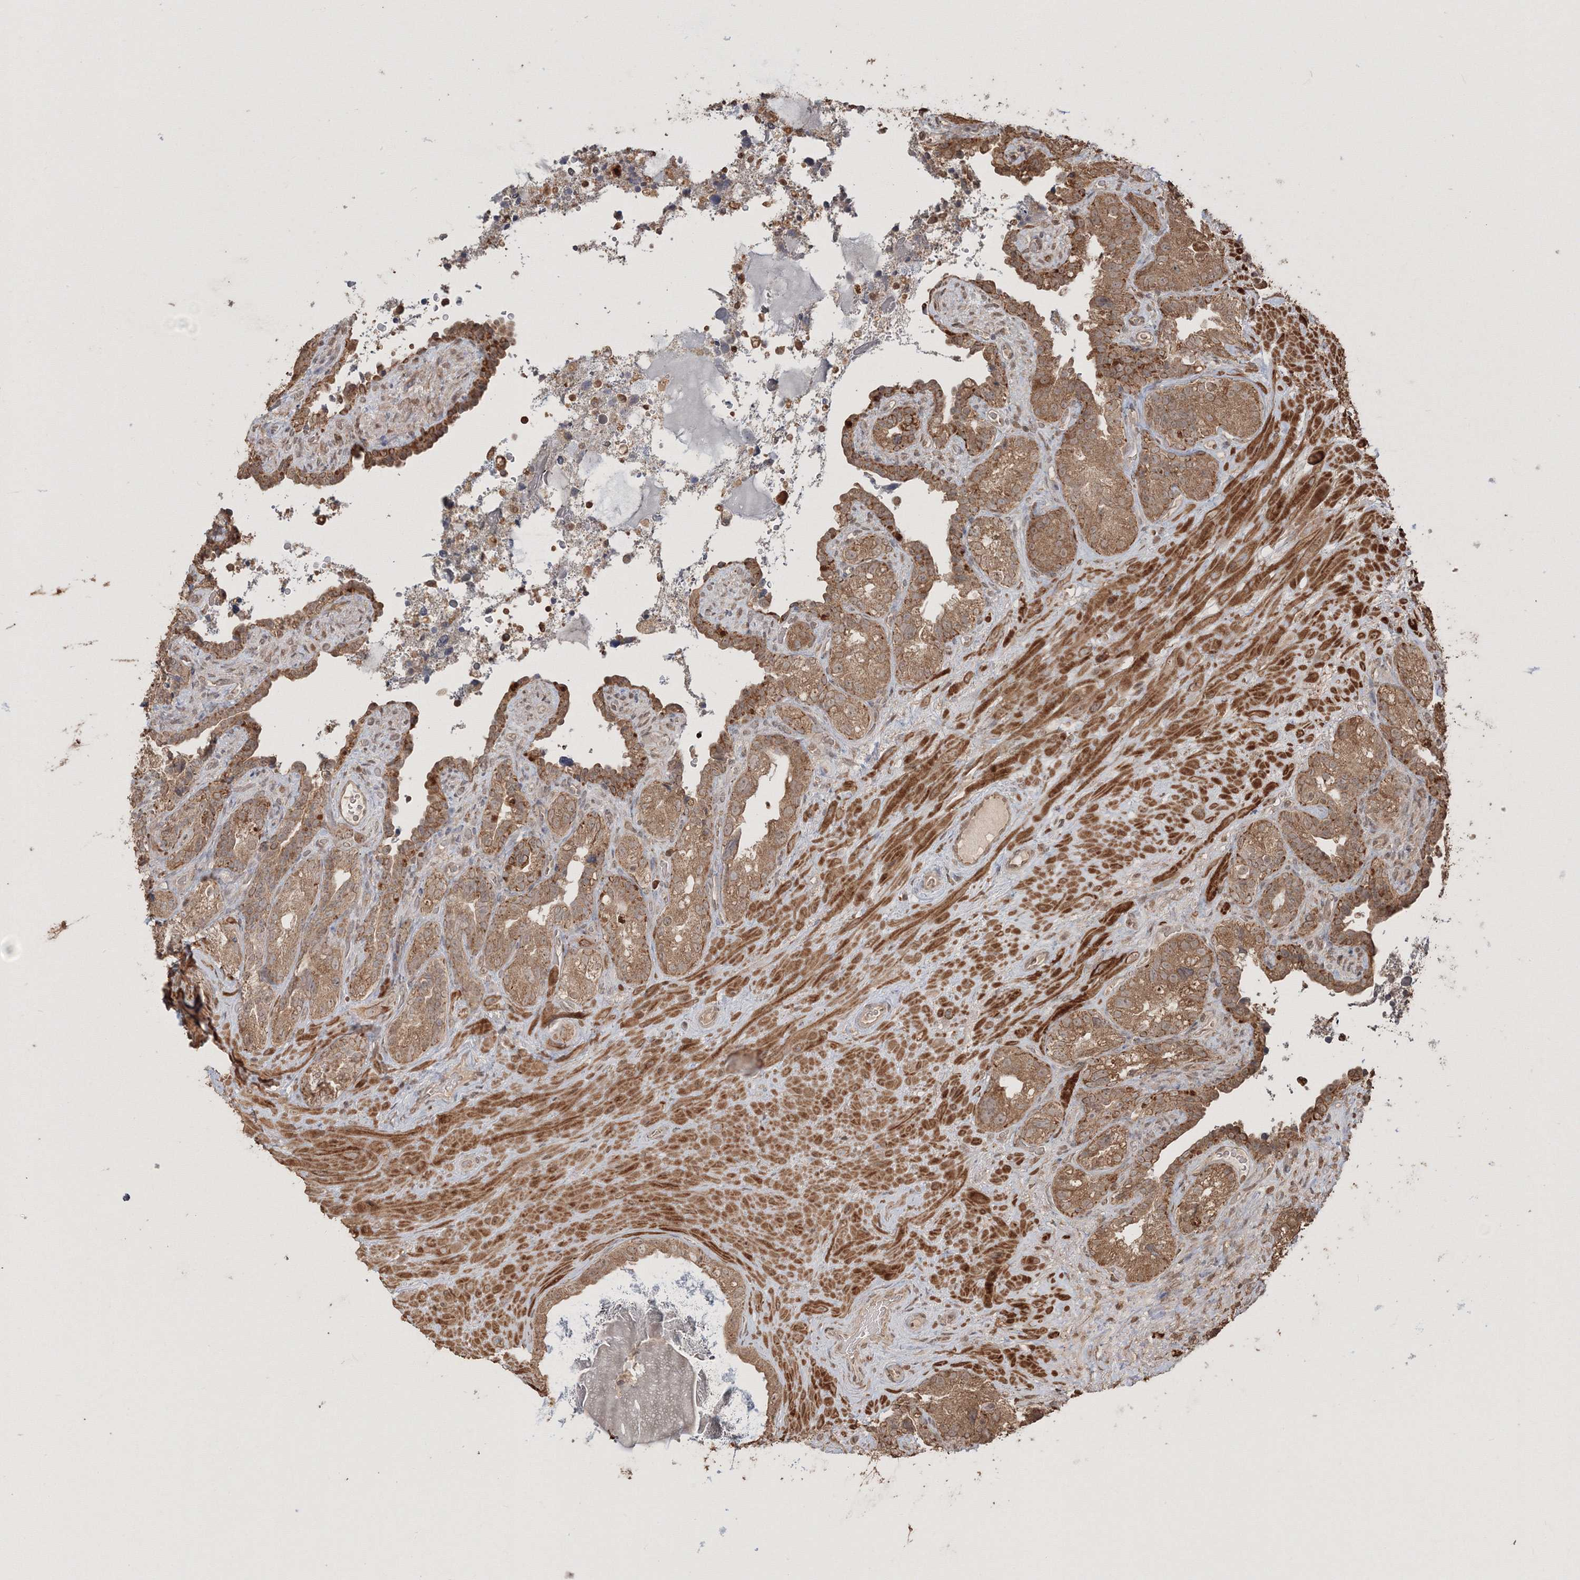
{"staining": {"intensity": "moderate", "quantity": ">75%", "location": "cytoplasmic/membranous"}, "tissue": "seminal vesicle", "cell_type": "Glandular cells", "image_type": "normal", "snomed": [{"axis": "morphology", "description": "Normal tissue, NOS"}, {"axis": "topography", "description": "Seminal veicle"}, {"axis": "topography", "description": "Peripheral nerve tissue"}], "caption": "Human seminal vesicle stained with a brown dye displays moderate cytoplasmic/membranous positive positivity in about >75% of glandular cells.", "gene": "CCDC122", "patient": {"sex": "male", "age": 67}}